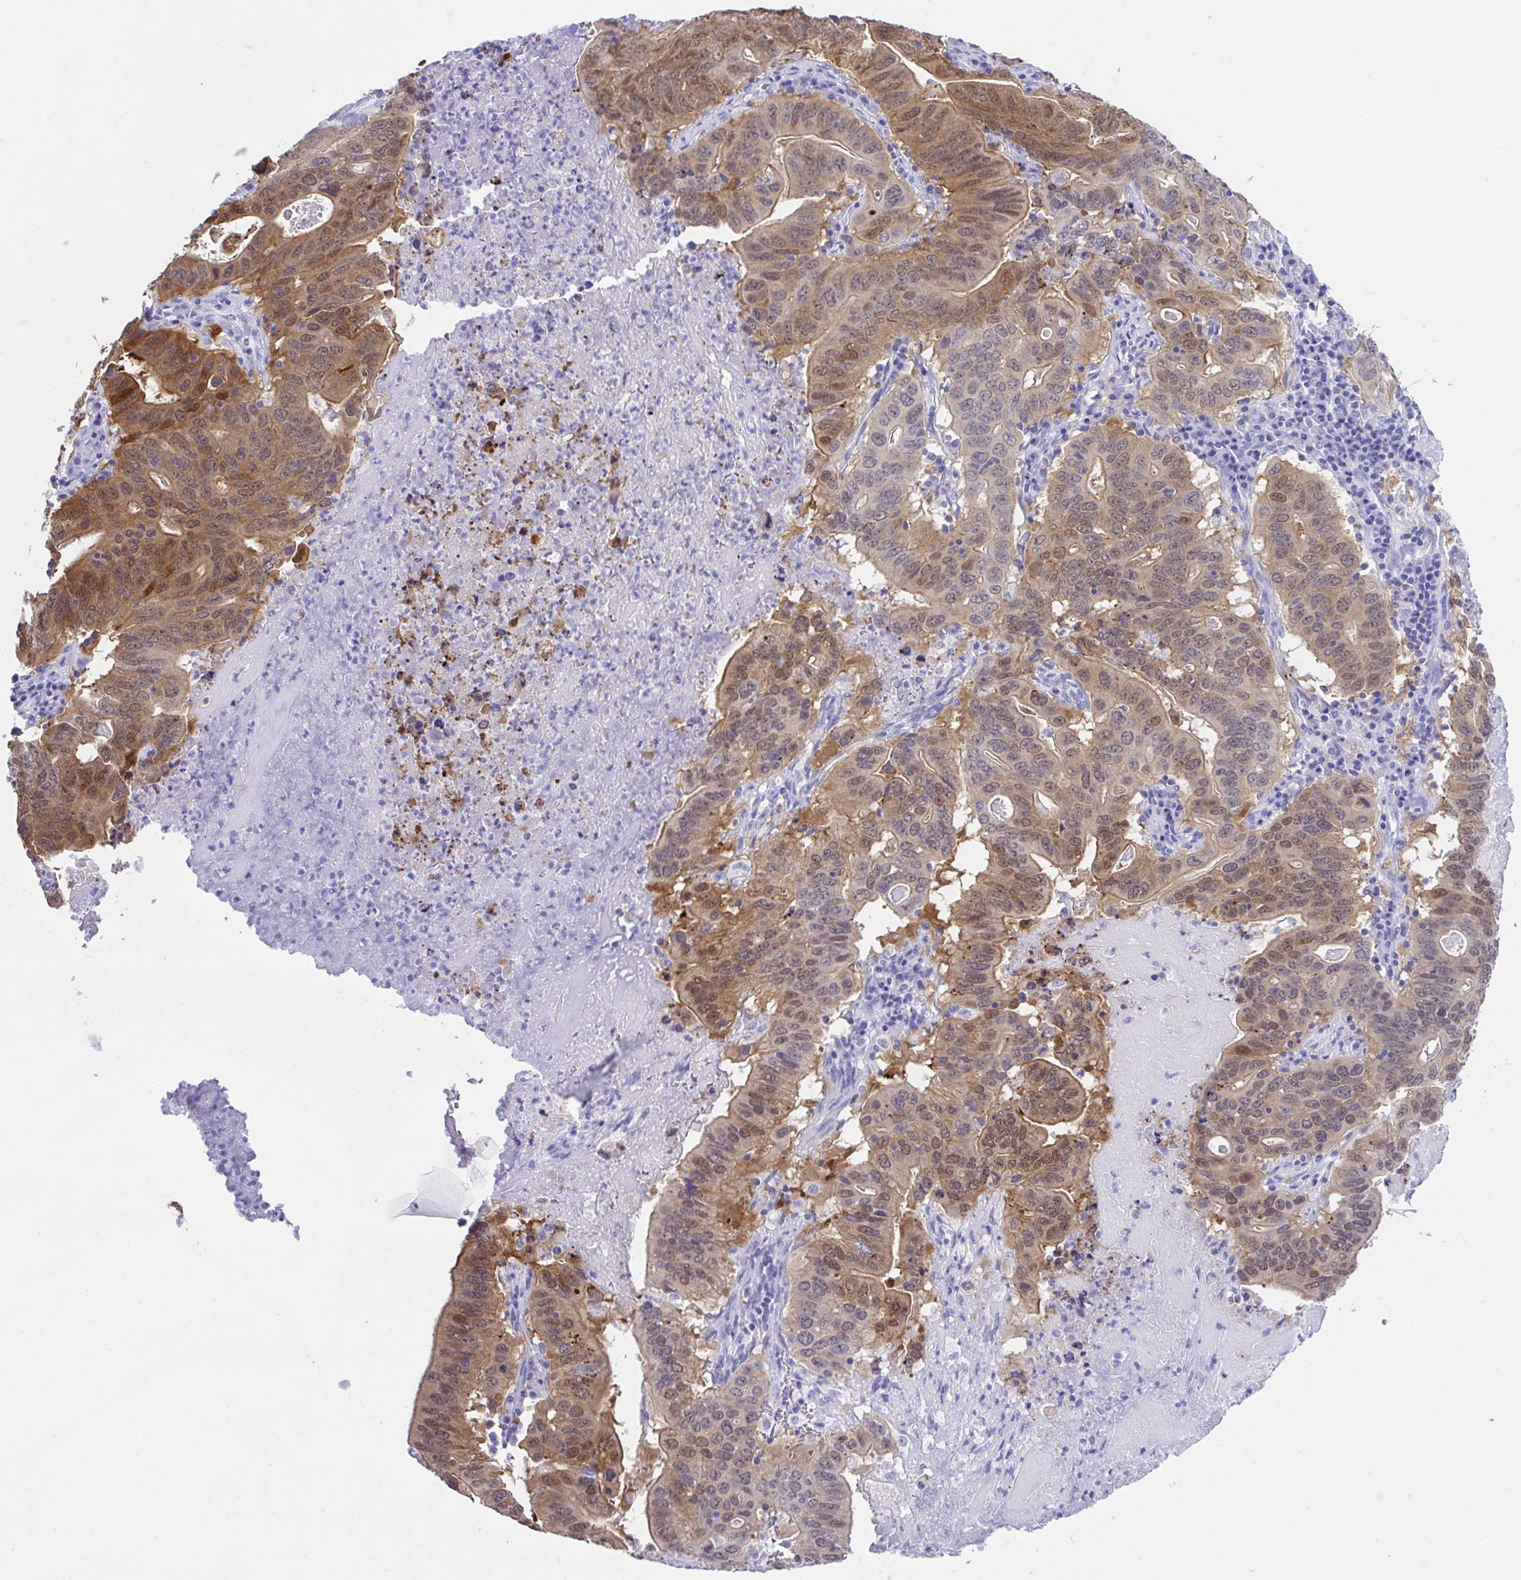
{"staining": {"intensity": "weak", "quantity": ">75%", "location": "cytoplasmic/membranous,nuclear"}, "tissue": "lung cancer", "cell_type": "Tumor cells", "image_type": "cancer", "snomed": [{"axis": "morphology", "description": "Adenocarcinoma, NOS"}, {"axis": "topography", "description": "Lung"}], "caption": "Immunohistochemistry image of adenocarcinoma (lung) stained for a protein (brown), which reveals low levels of weak cytoplasmic/membranous and nuclear expression in about >75% of tumor cells.", "gene": "LGALS4", "patient": {"sex": "female", "age": 60}}